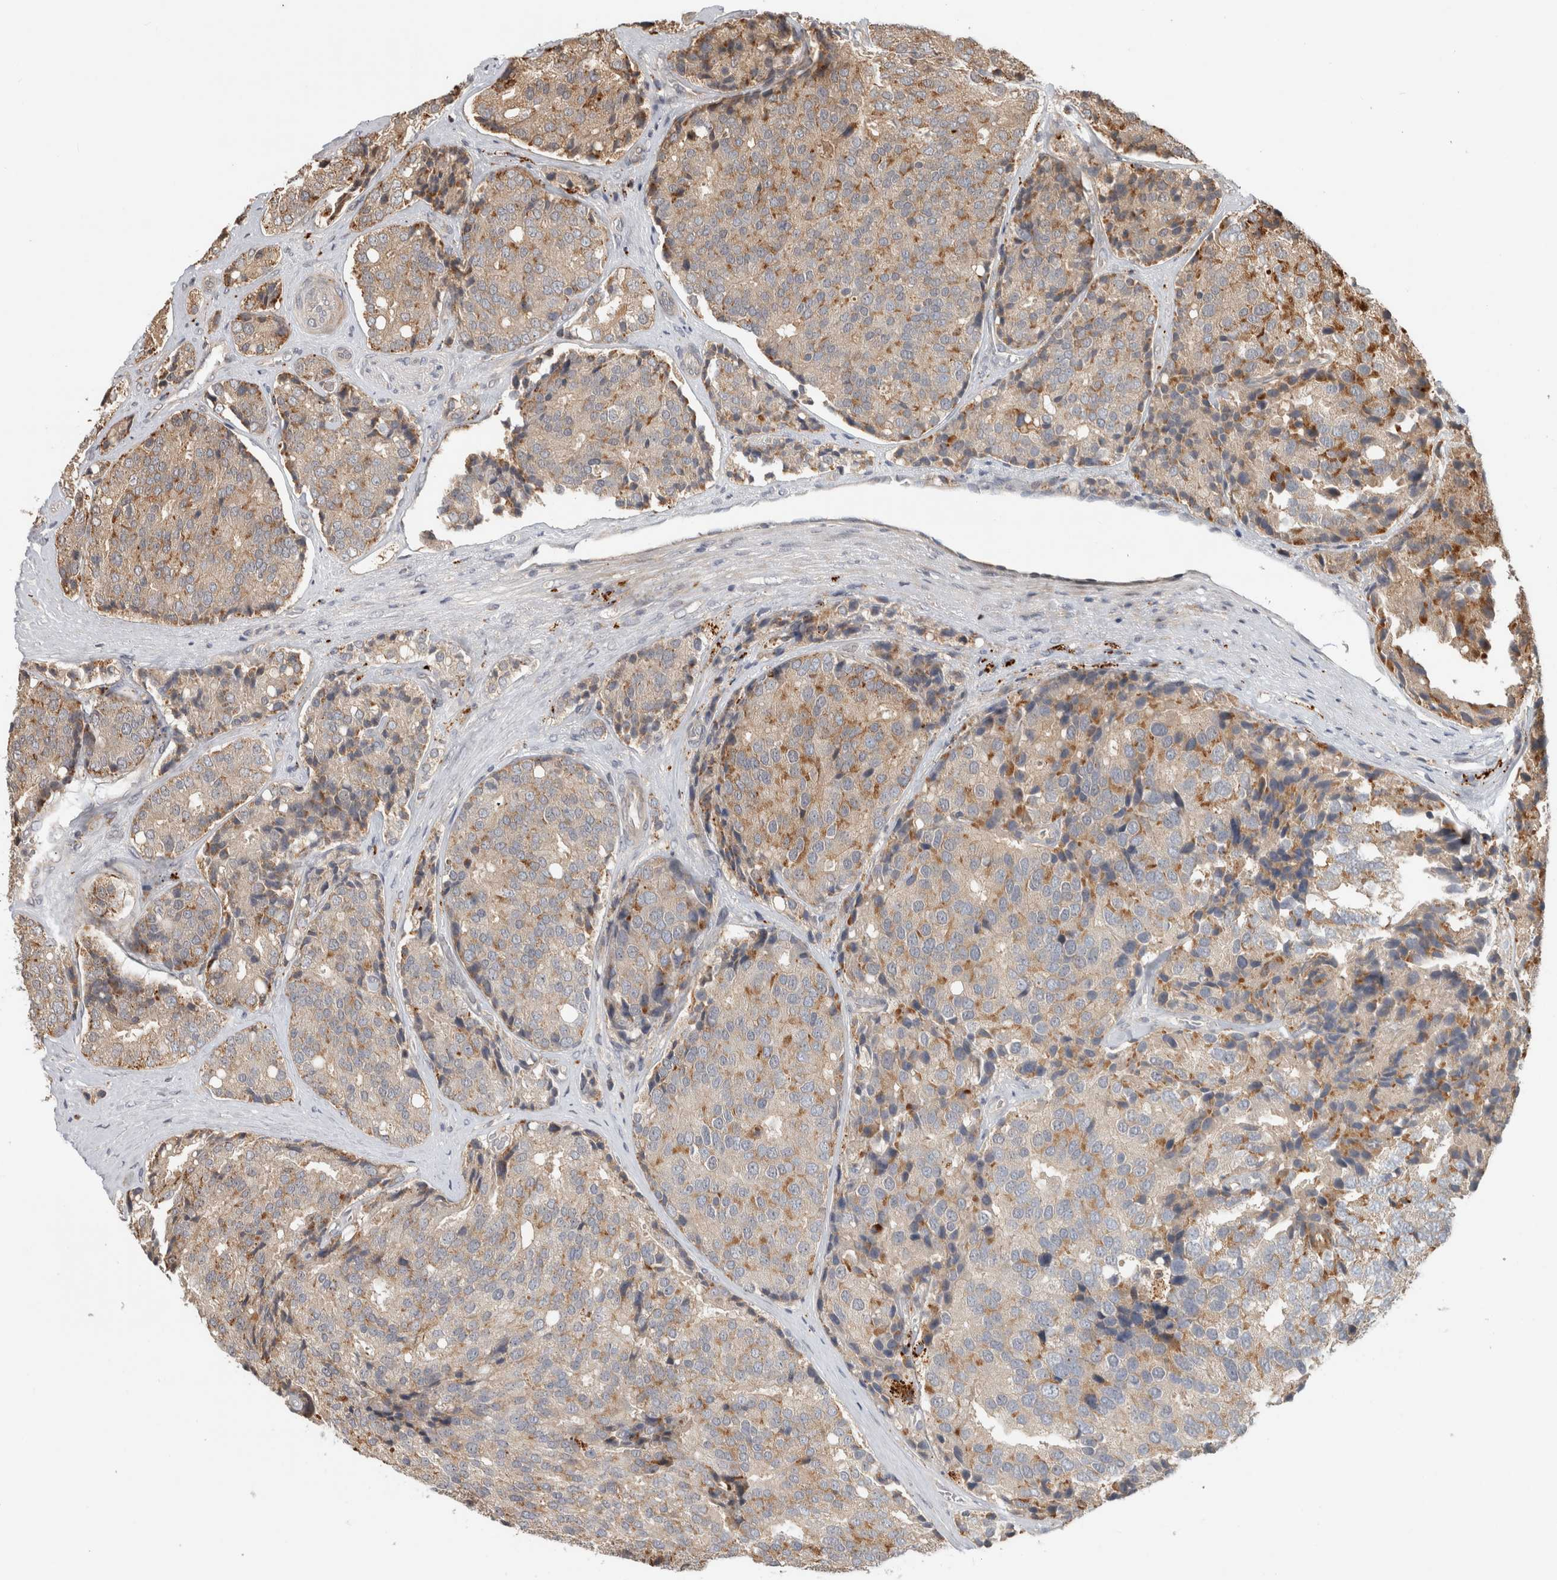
{"staining": {"intensity": "moderate", "quantity": "25%-75%", "location": "cytoplasmic/membranous"}, "tissue": "prostate cancer", "cell_type": "Tumor cells", "image_type": "cancer", "snomed": [{"axis": "morphology", "description": "Adenocarcinoma, High grade"}, {"axis": "topography", "description": "Prostate"}], "caption": "The histopathology image shows staining of prostate high-grade adenocarcinoma, revealing moderate cytoplasmic/membranous protein staining (brown color) within tumor cells. (DAB = brown stain, brightfield microscopy at high magnification).", "gene": "PITPNC1", "patient": {"sex": "male", "age": 50}}